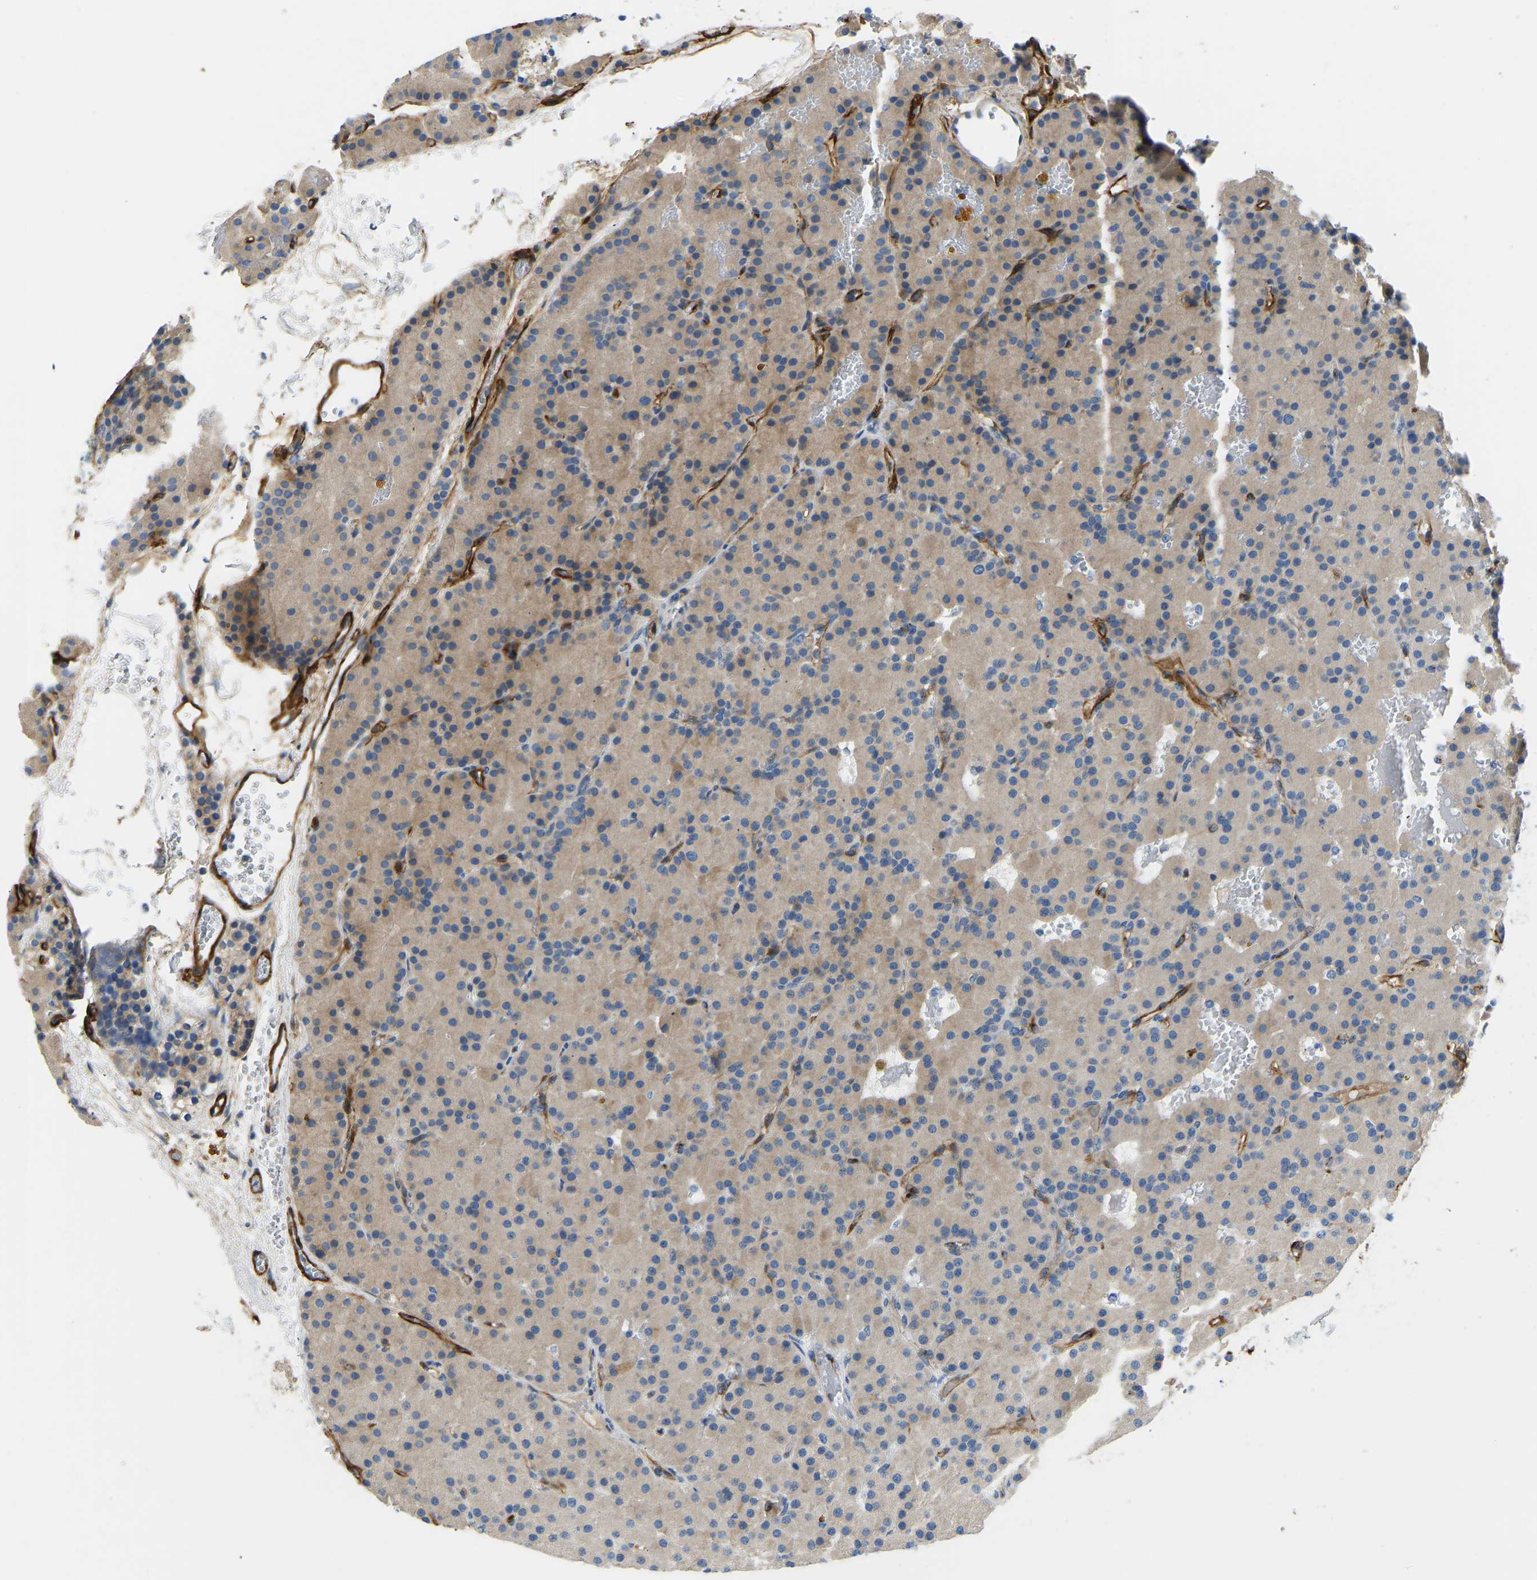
{"staining": {"intensity": "moderate", "quantity": "25%-75%", "location": "cytoplasmic/membranous"}, "tissue": "parathyroid gland", "cell_type": "Glandular cells", "image_type": "normal", "snomed": [{"axis": "morphology", "description": "Normal tissue, NOS"}, {"axis": "morphology", "description": "Adenoma, NOS"}, {"axis": "topography", "description": "Parathyroid gland"}], "caption": "A brown stain labels moderate cytoplasmic/membranous expression of a protein in glandular cells of unremarkable human parathyroid gland. (DAB = brown stain, brightfield microscopy at high magnification).", "gene": "COL15A1", "patient": {"sex": "male", "age": 75}}